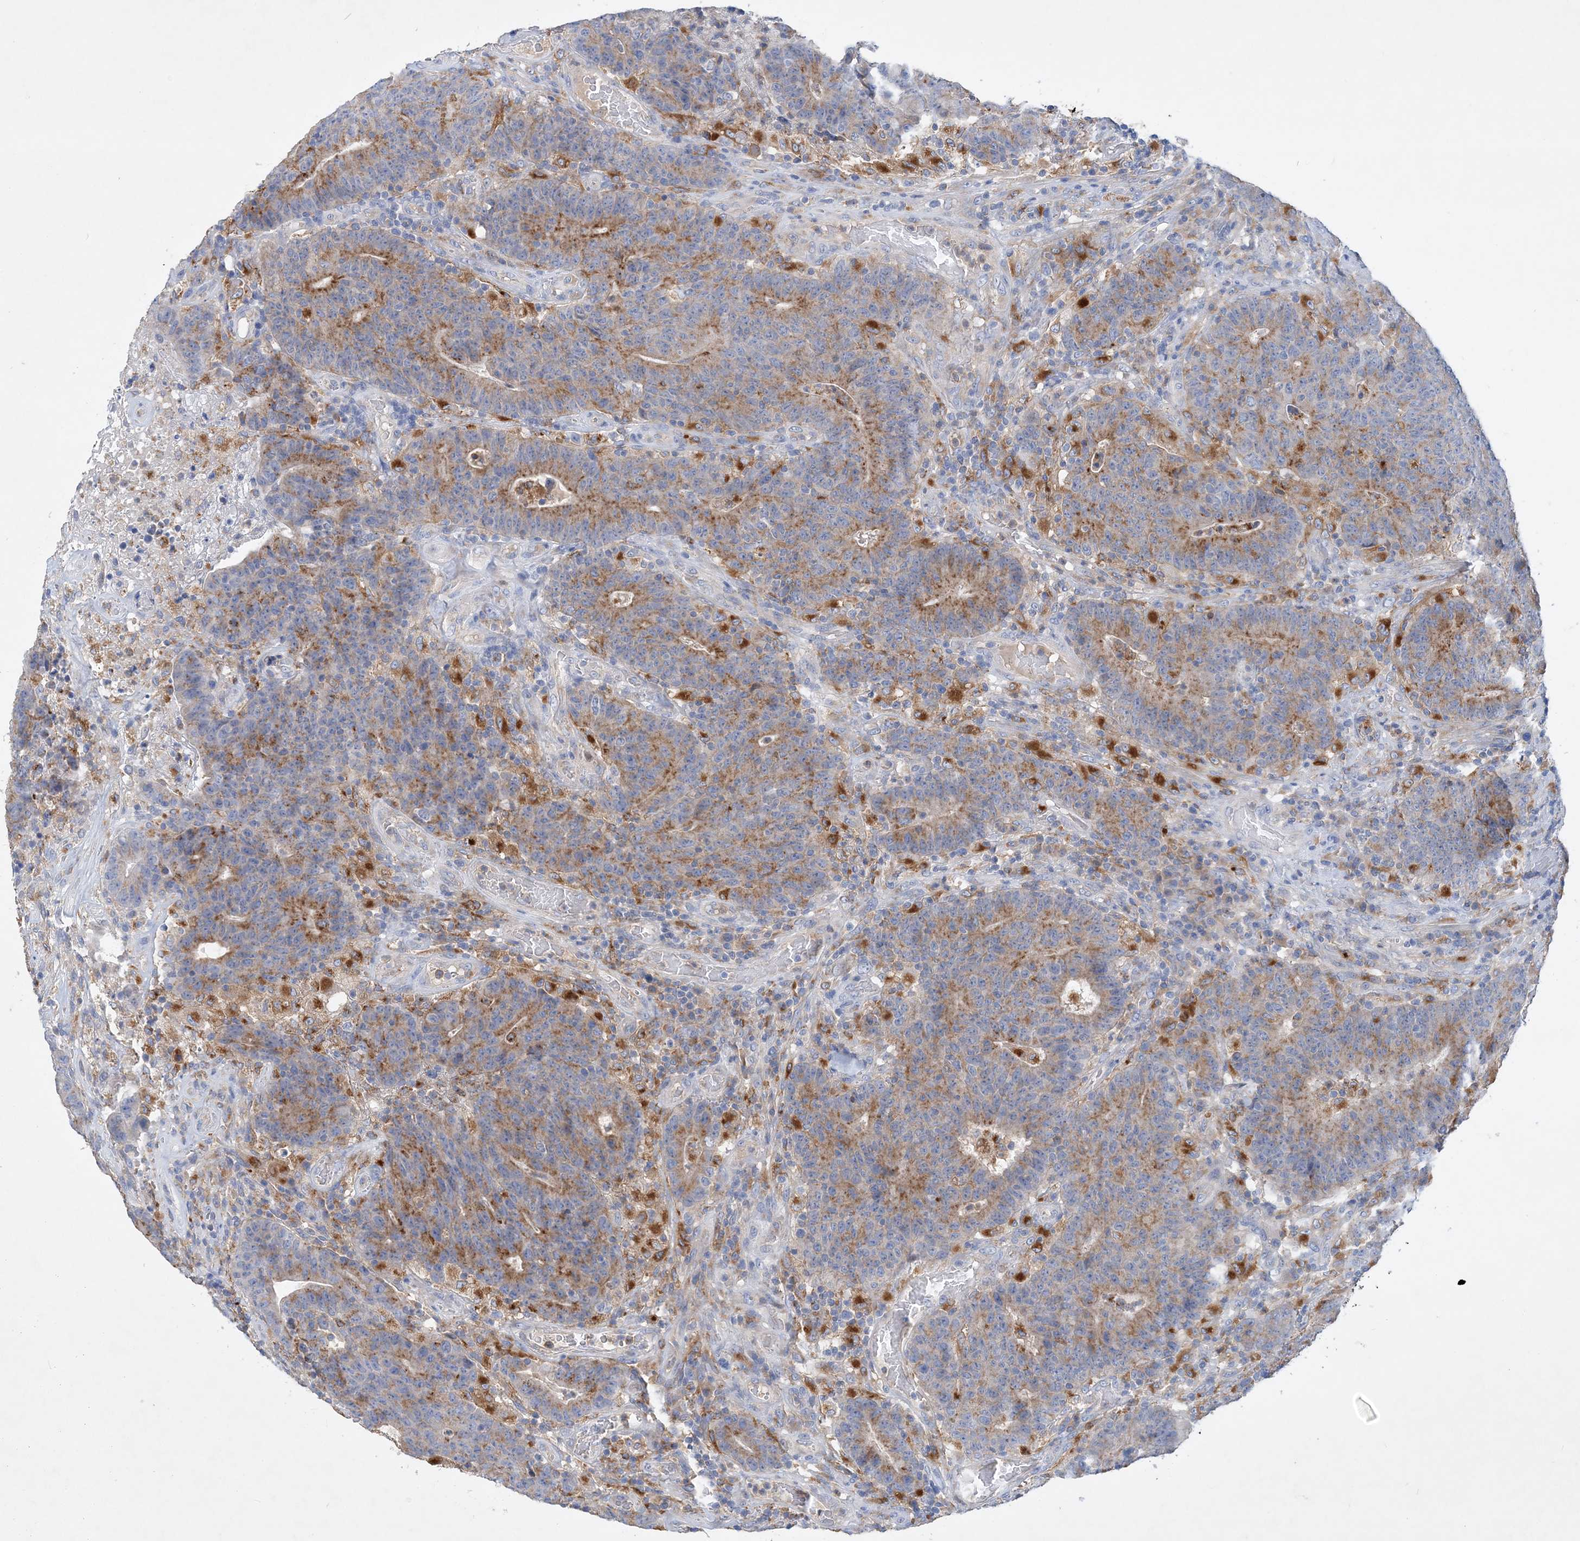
{"staining": {"intensity": "moderate", "quantity": ">75%", "location": "cytoplasmic/membranous"}, "tissue": "colorectal cancer", "cell_type": "Tumor cells", "image_type": "cancer", "snomed": [{"axis": "morphology", "description": "Normal tissue, NOS"}, {"axis": "morphology", "description": "Adenocarcinoma, NOS"}, {"axis": "topography", "description": "Colon"}], "caption": "Immunohistochemical staining of colorectal cancer exhibits medium levels of moderate cytoplasmic/membranous expression in approximately >75% of tumor cells.", "gene": "GRINA", "patient": {"sex": "female", "age": 75}}